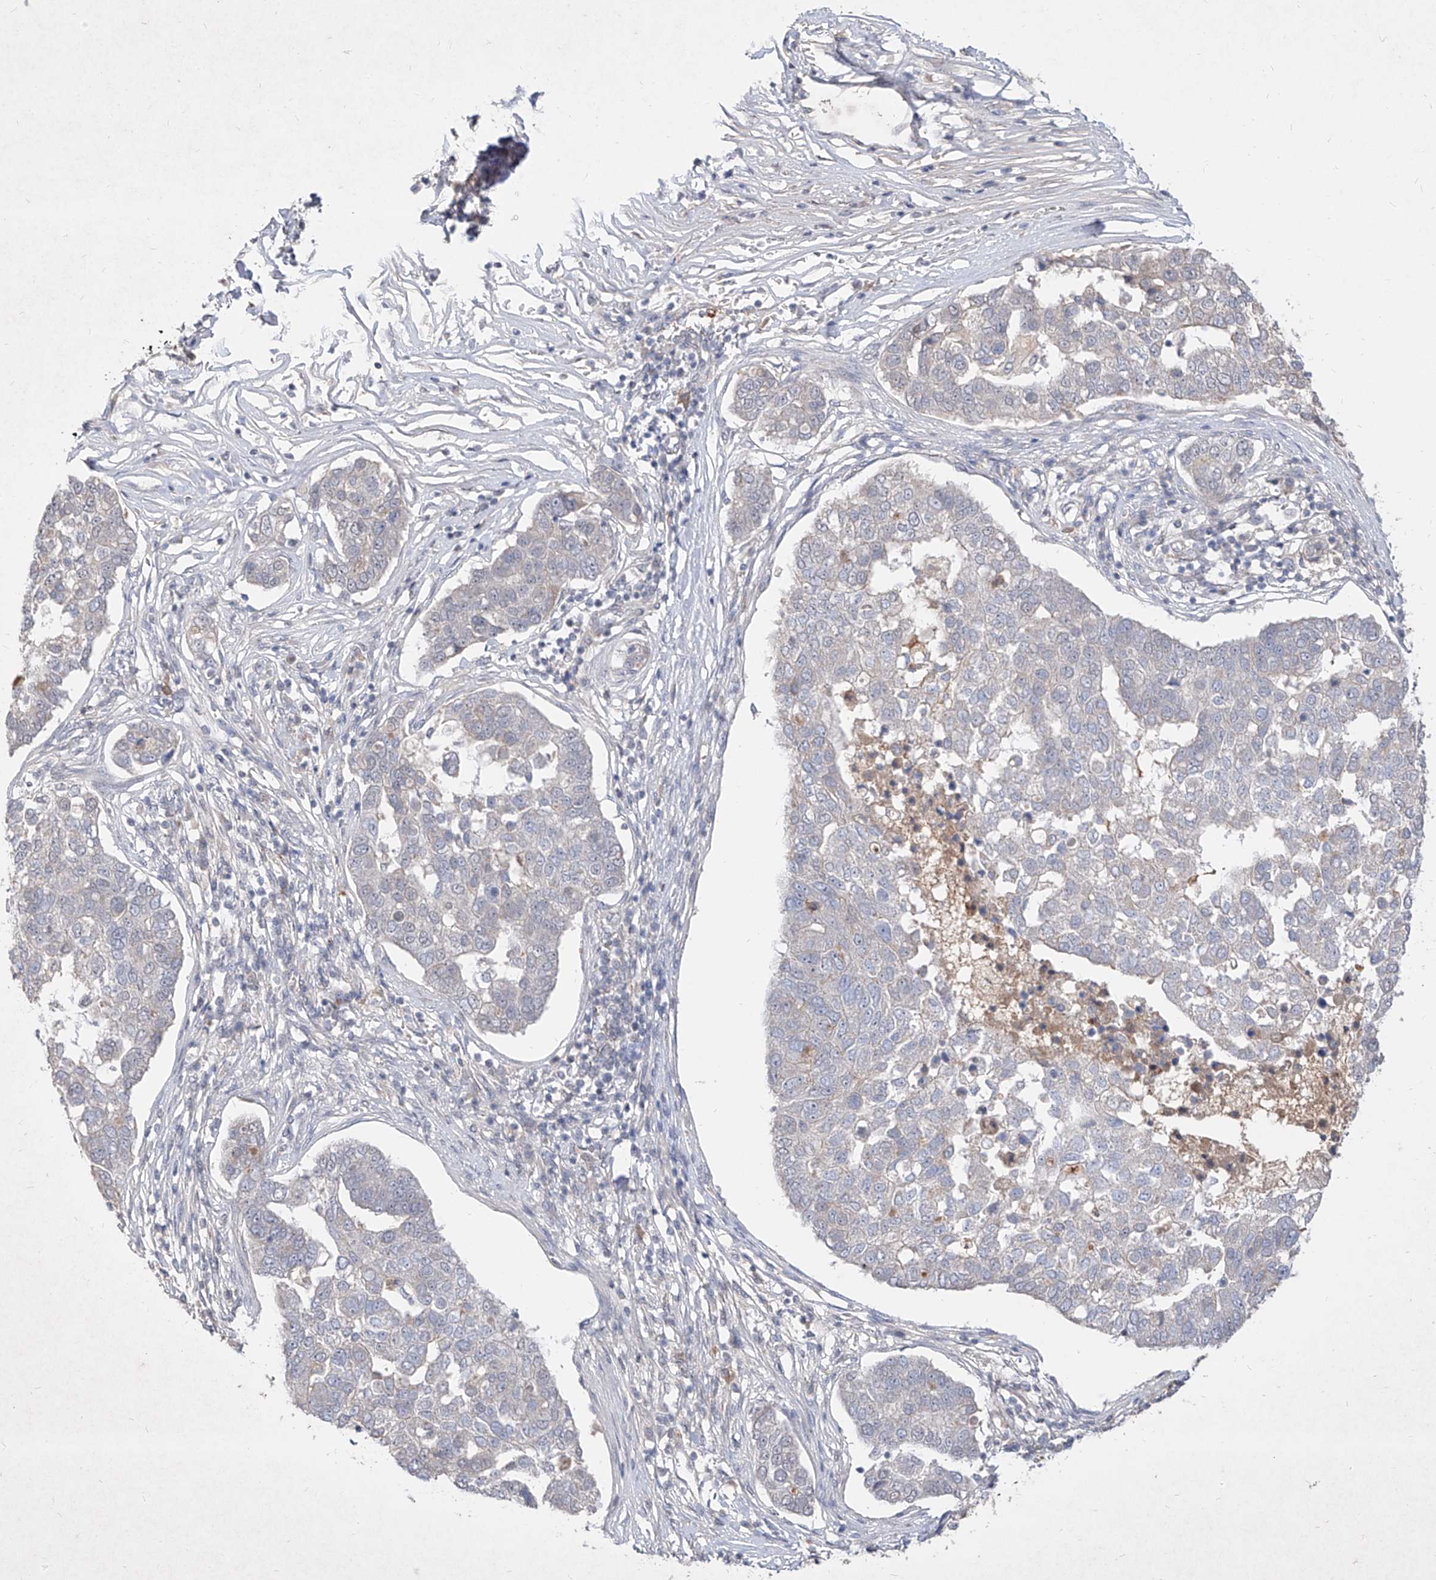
{"staining": {"intensity": "negative", "quantity": "none", "location": "none"}, "tissue": "pancreatic cancer", "cell_type": "Tumor cells", "image_type": "cancer", "snomed": [{"axis": "morphology", "description": "Adenocarcinoma, NOS"}, {"axis": "topography", "description": "Pancreas"}], "caption": "An immunohistochemistry (IHC) micrograph of pancreatic adenocarcinoma is shown. There is no staining in tumor cells of pancreatic adenocarcinoma.", "gene": "C4A", "patient": {"sex": "female", "age": 61}}